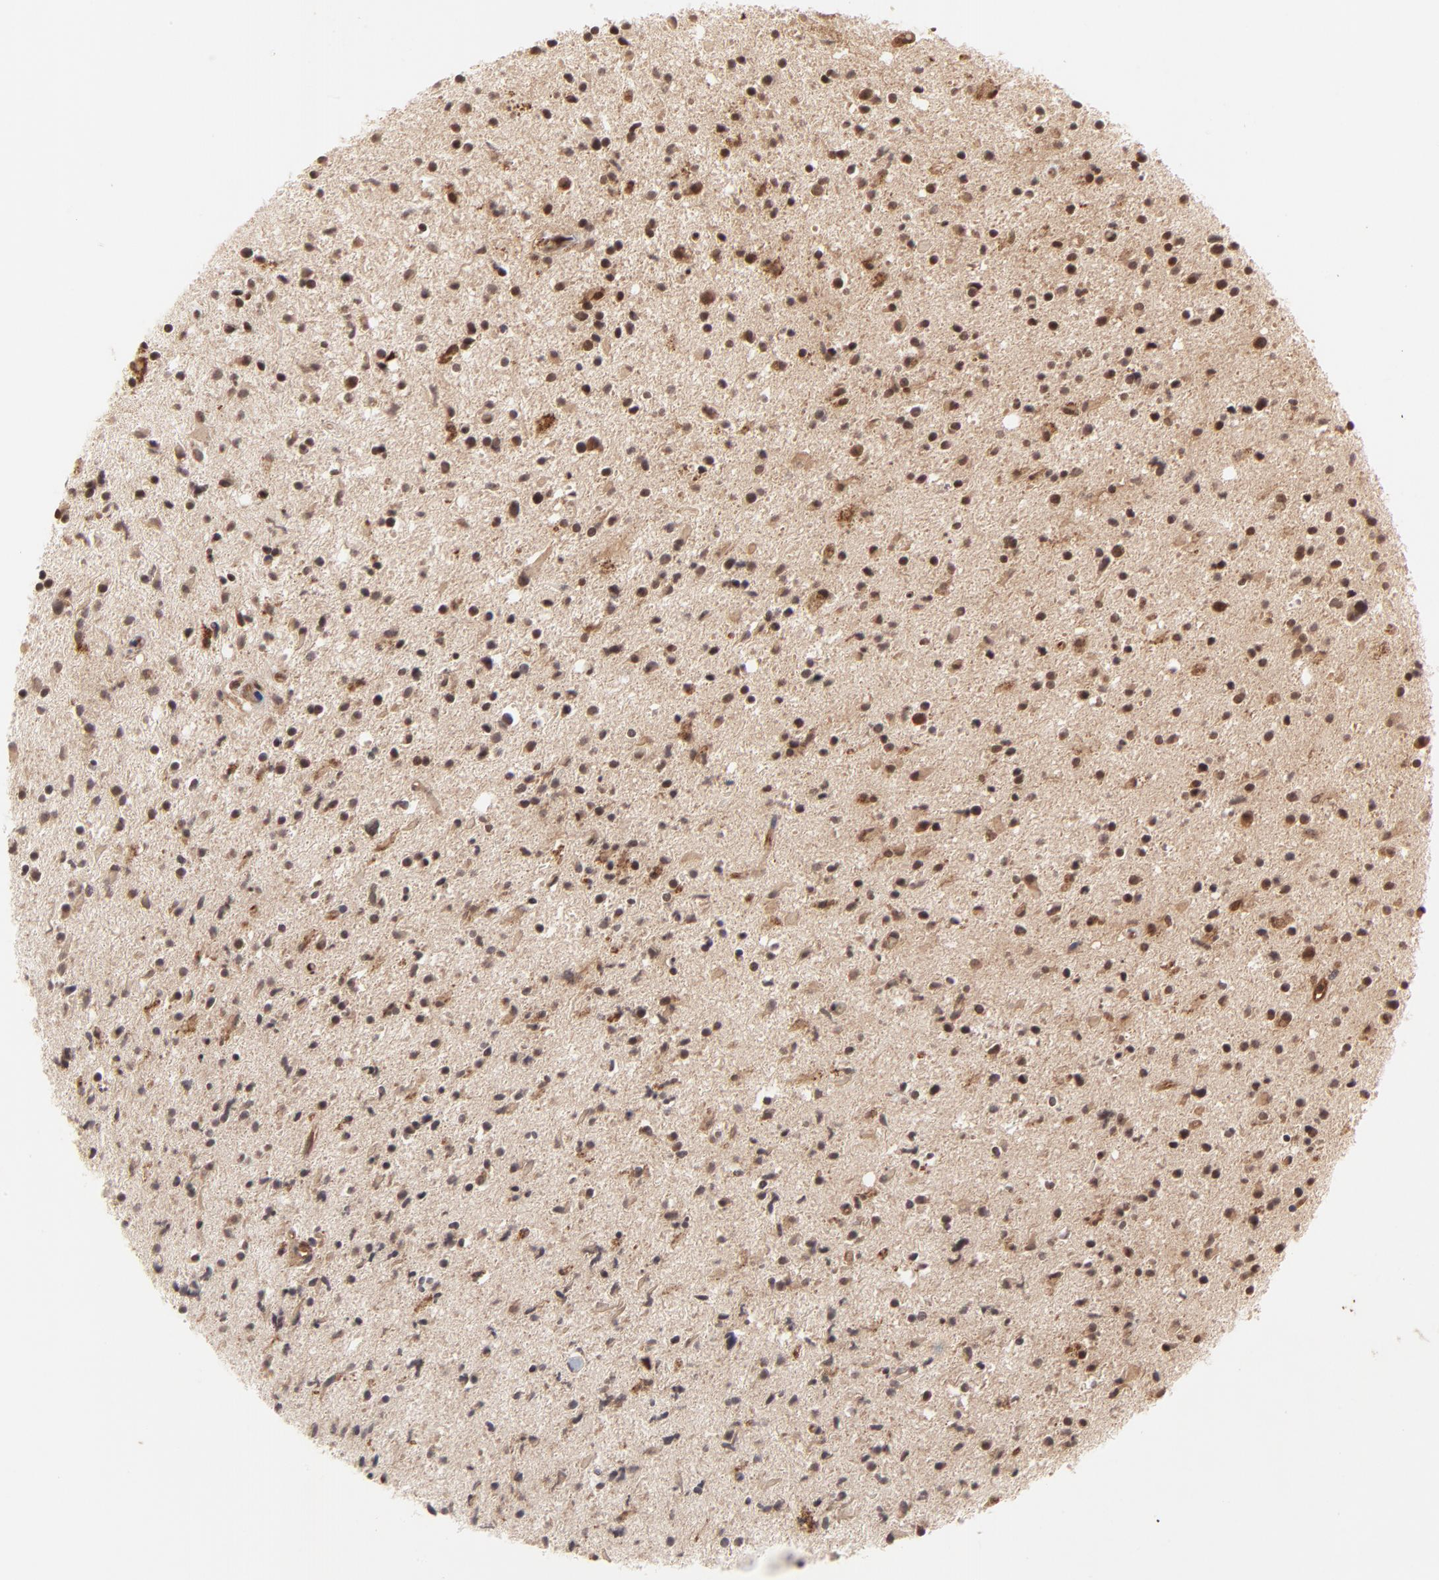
{"staining": {"intensity": "moderate", "quantity": ">75%", "location": "cytoplasmic/membranous,nuclear"}, "tissue": "glioma", "cell_type": "Tumor cells", "image_type": "cancer", "snomed": [{"axis": "morphology", "description": "Glioma, malignant, High grade"}, {"axis": "topography", "description": "Brain"}], "caption": "Protein expression analysis of human glioma reveals moderate cytoplasmic/membranous and nuclear expression in approximately >75% of tumor cells.", "gene": "CASP10", "patient": {"sex": "male", "age": 33}}